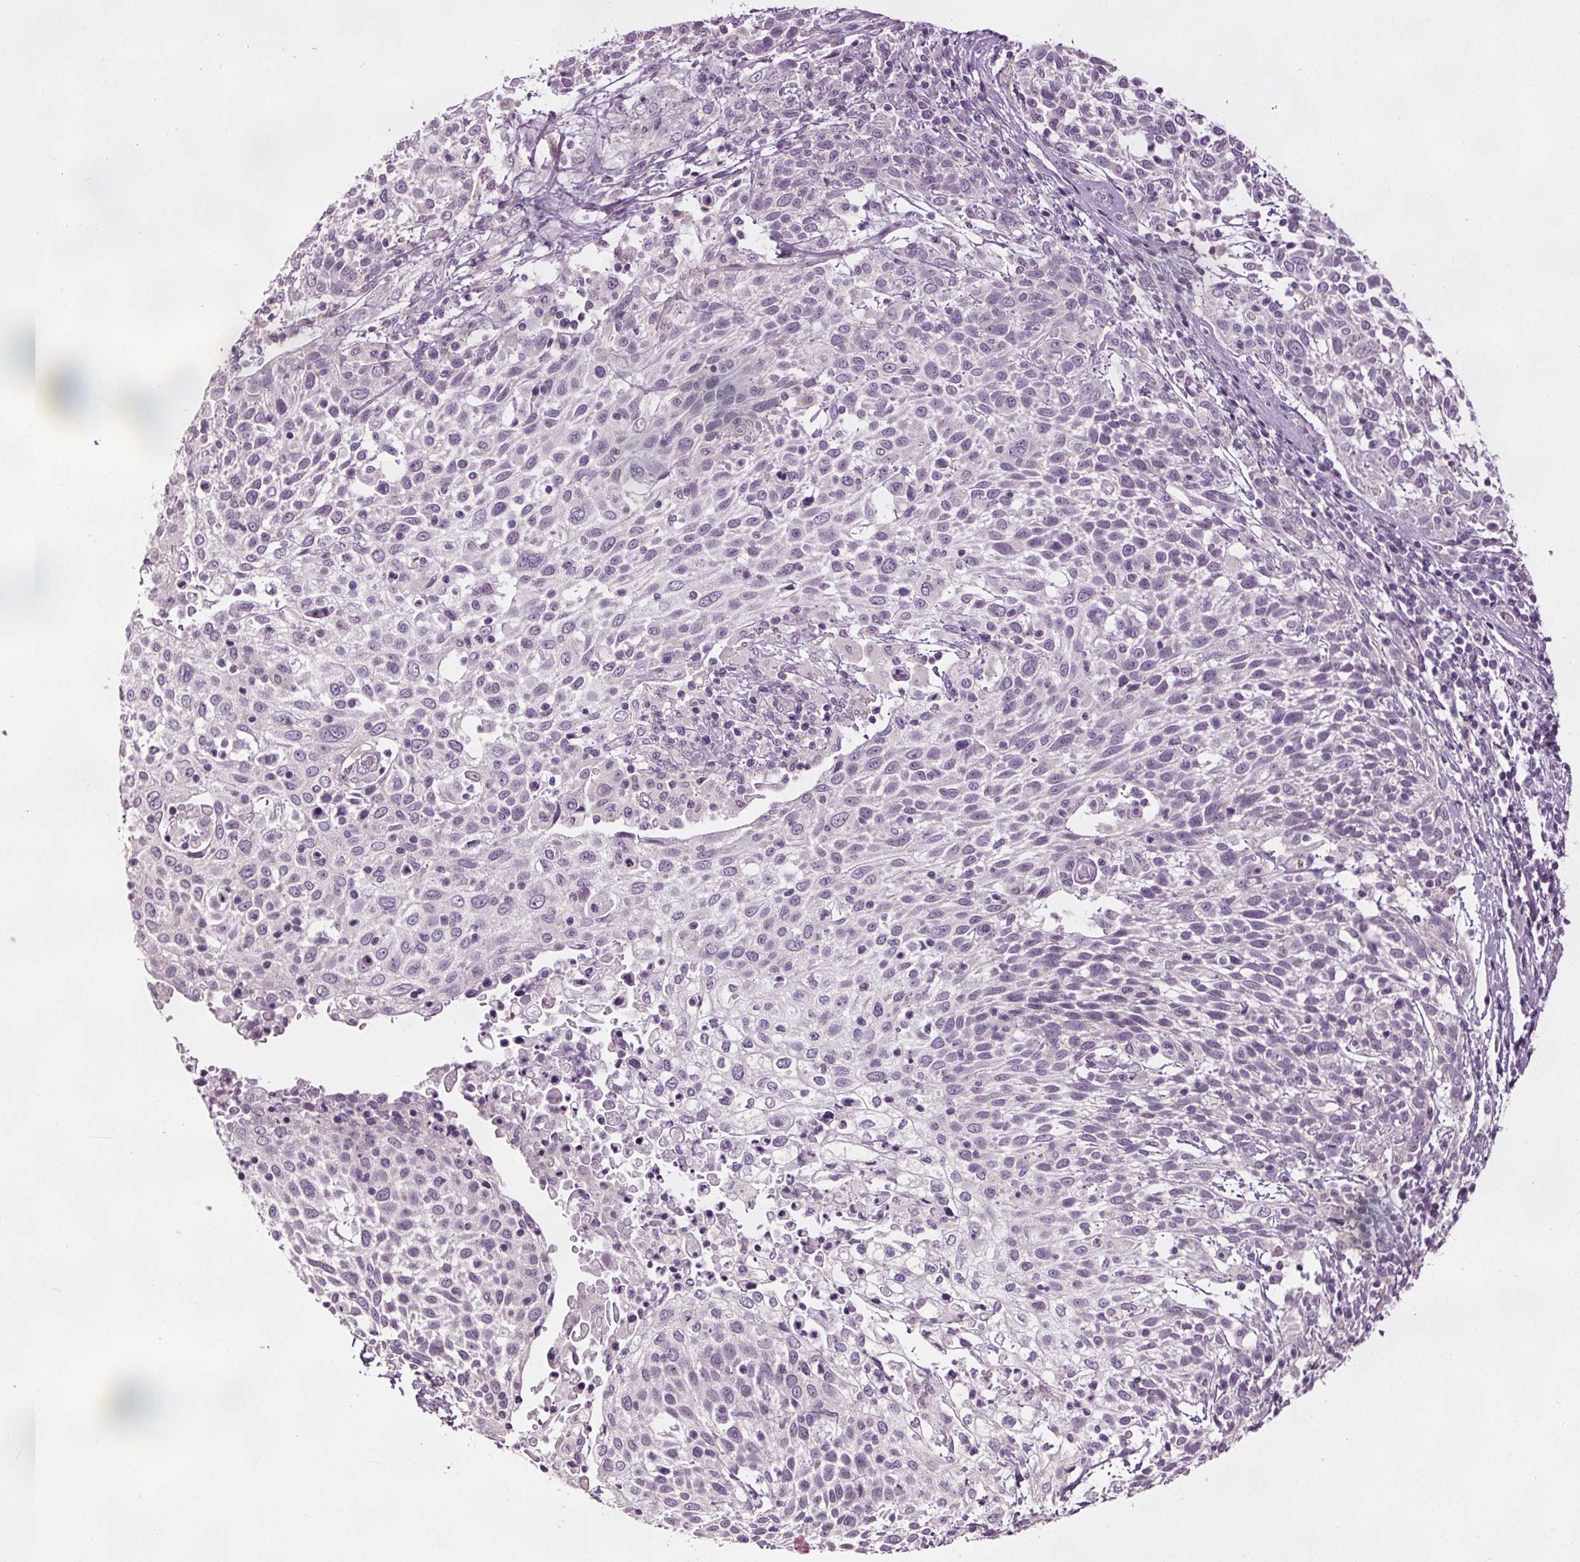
{"staining": {"intensity": "negative", "quantity": "none", "location": "none"}, "tissue": "cervical cancer", "cell_type": "Tumor cells", "image_type": "cancer", "snomed": [{"axis": "morphology", "description": "Squamous cell carcinoma, NOS"}, {"axis": "topography", "description": "Cervix"}], "caption": "The photomicrograph displays no staining of tumor cells in cervical squamous cell carcinoma.", "gene": "RASA1", "patient": {"sex": "female", "age": 61}}